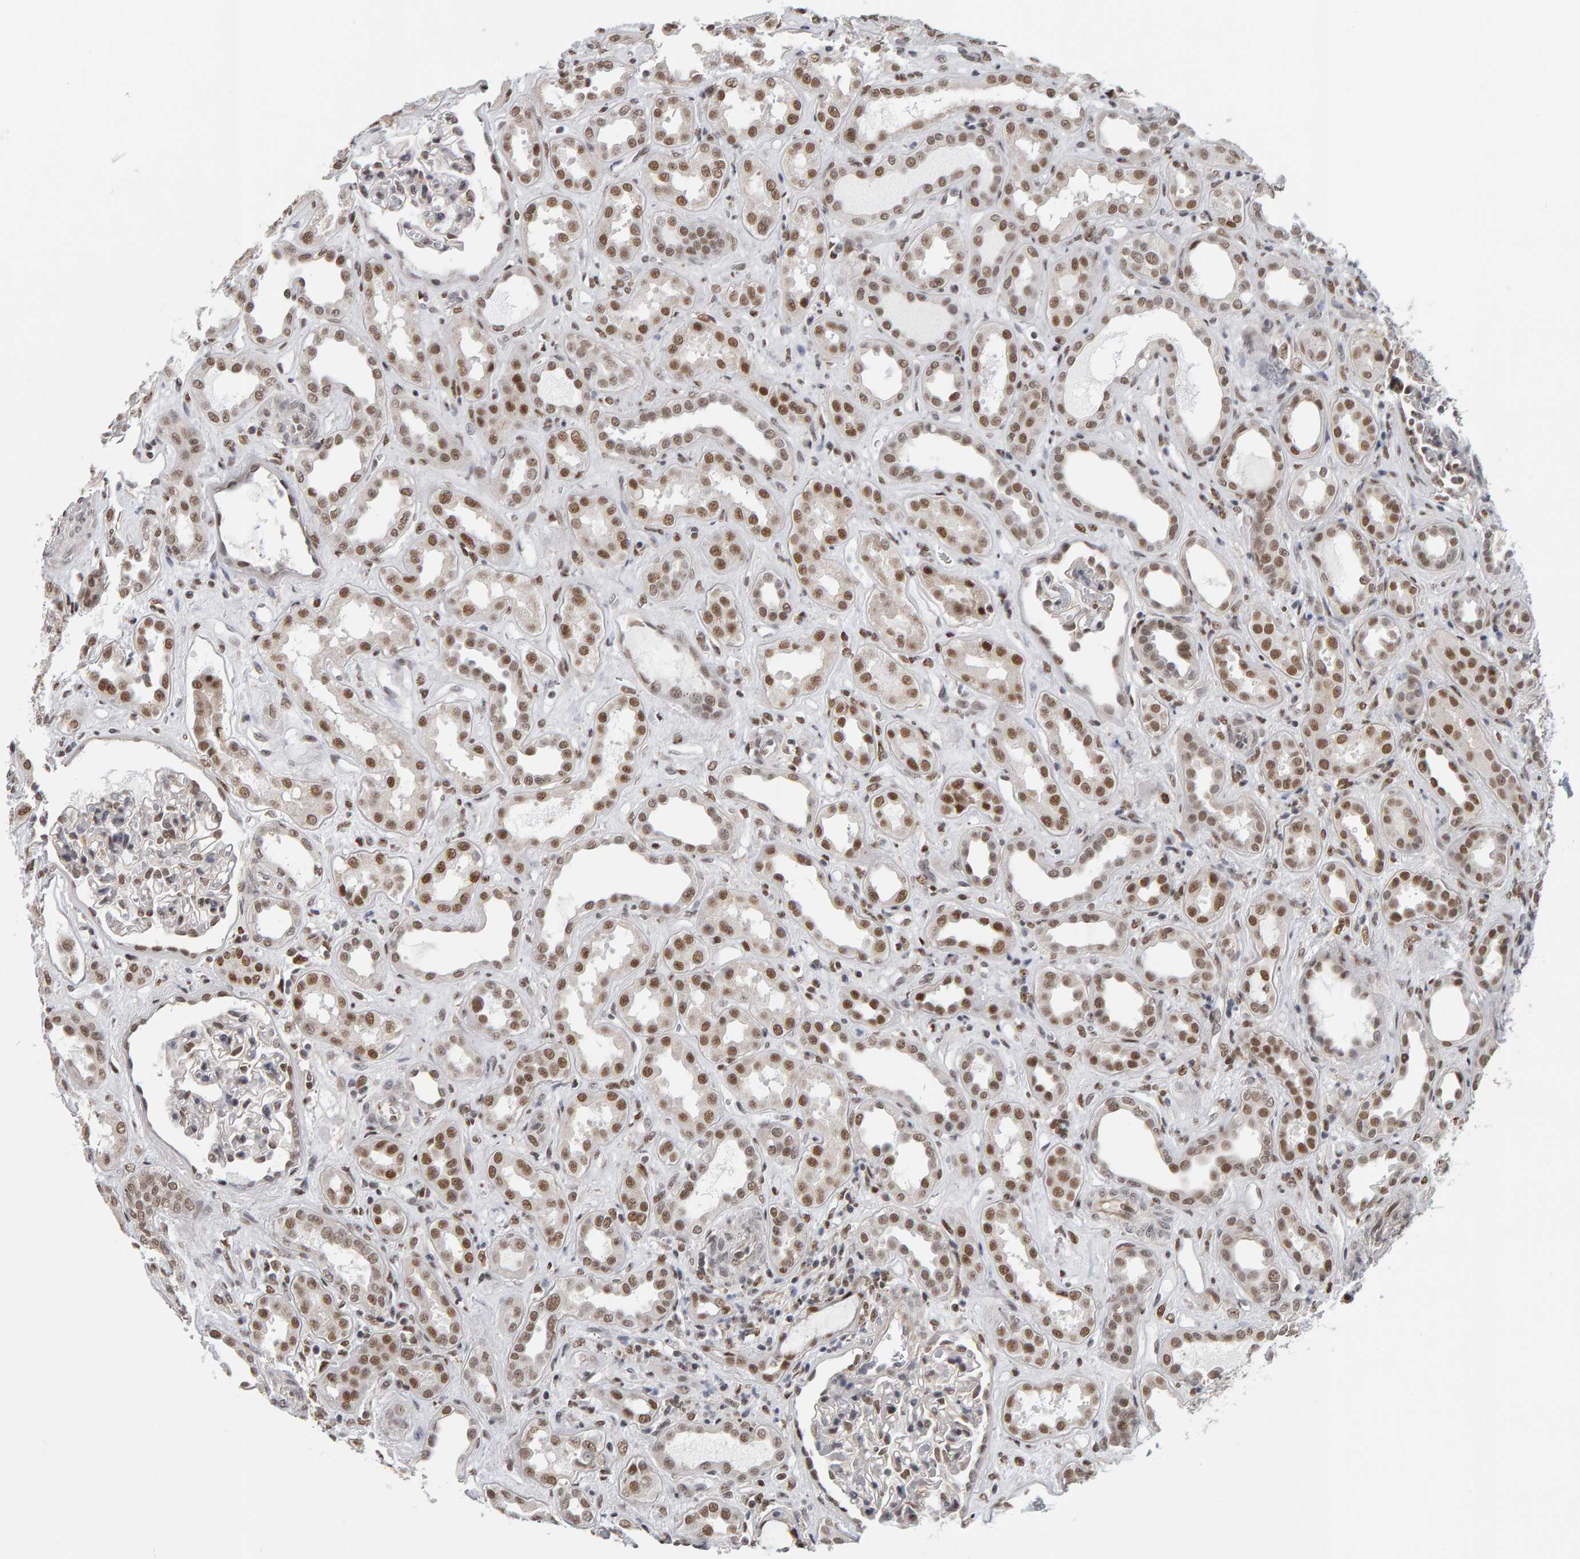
{"staining": {"intensity": "moderate", "quantity": "25%-75%", "location": "nuclear"}, "tissue": "kidney", "cell_type": "Cells in glomeruli", "image_type": "normal", "snomed": [{"axis": "morphology", "description": "Normal tissue, NOS"}, {"axis": "topography", "description": "Kidney"}], "caption": "An image of kidney stained for a protein reveals moderate nuclear brown staining in cells in glomeruli. The staining was performed using DAB to visualize the protein expression in brown, while the nuclei were stained in blue with hematoxylin (Magnification: 20x).", "gene": "ATF7IP", "patient": {"sex": "male", "age": 59}}